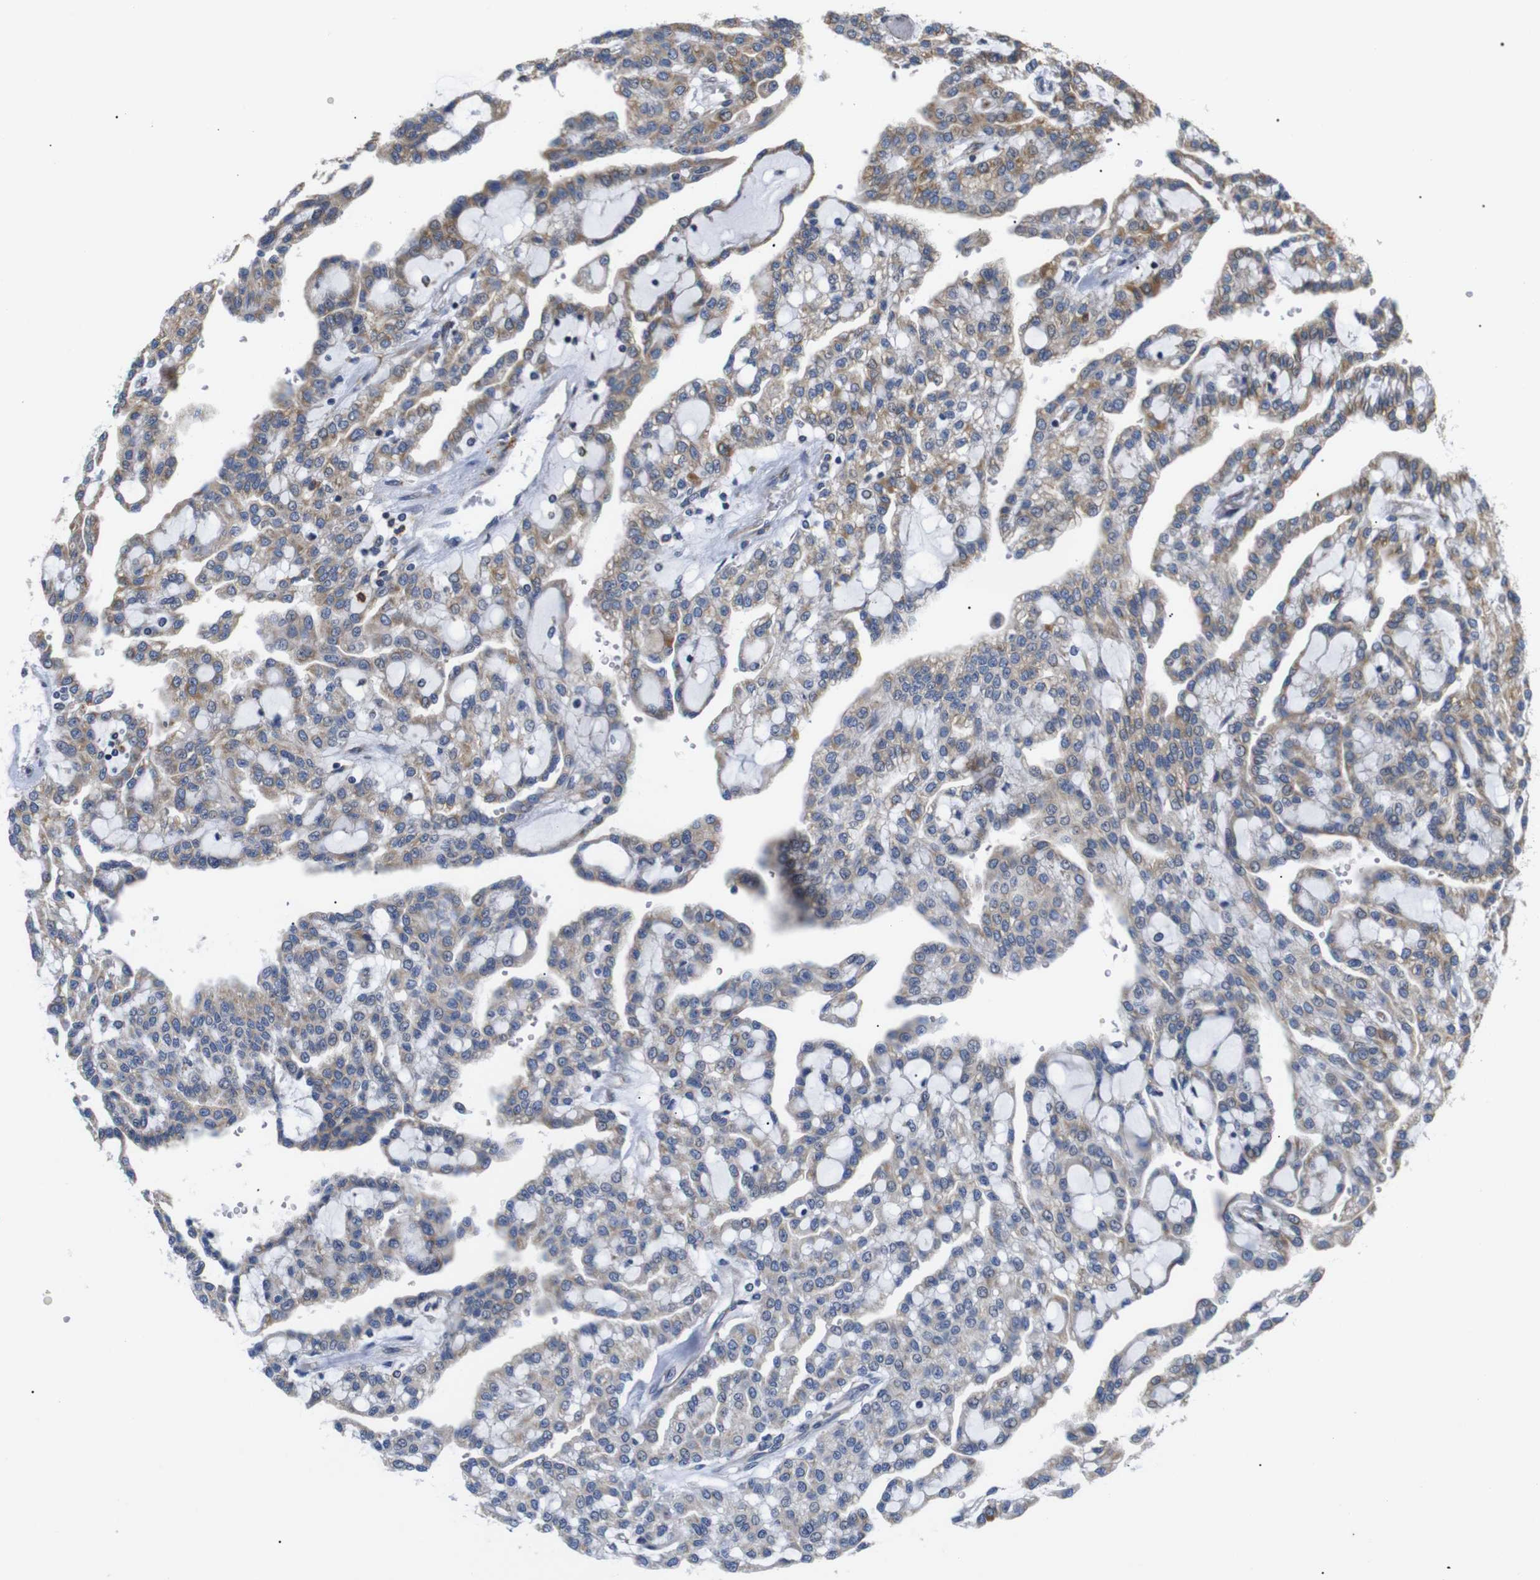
{"staining": {"intensity": "moderate", "quantity": ">75%", "location": "cytoplasmic/membranous"}, "tissue": "renal cancer", "cell_type": "Tumor cells", "image_type": "cancer", "snomed": [{"axis": "morphology", "description": "Adenocarcinoma, NOS"}, {"axis": "topography", "description": "Kidney"}], "caption": "A high-resolution photomicrograph shows IHC staining of renal cancer, which demonstrates moderate cytoplasmic/membranous positivity in about >75% of tumor cells. Immunohistochemistry stains the protein of interest in brown and the nuclei are stained blue.", "gene": "KANK4", "patient": {"sex": "male", "age": 63}}